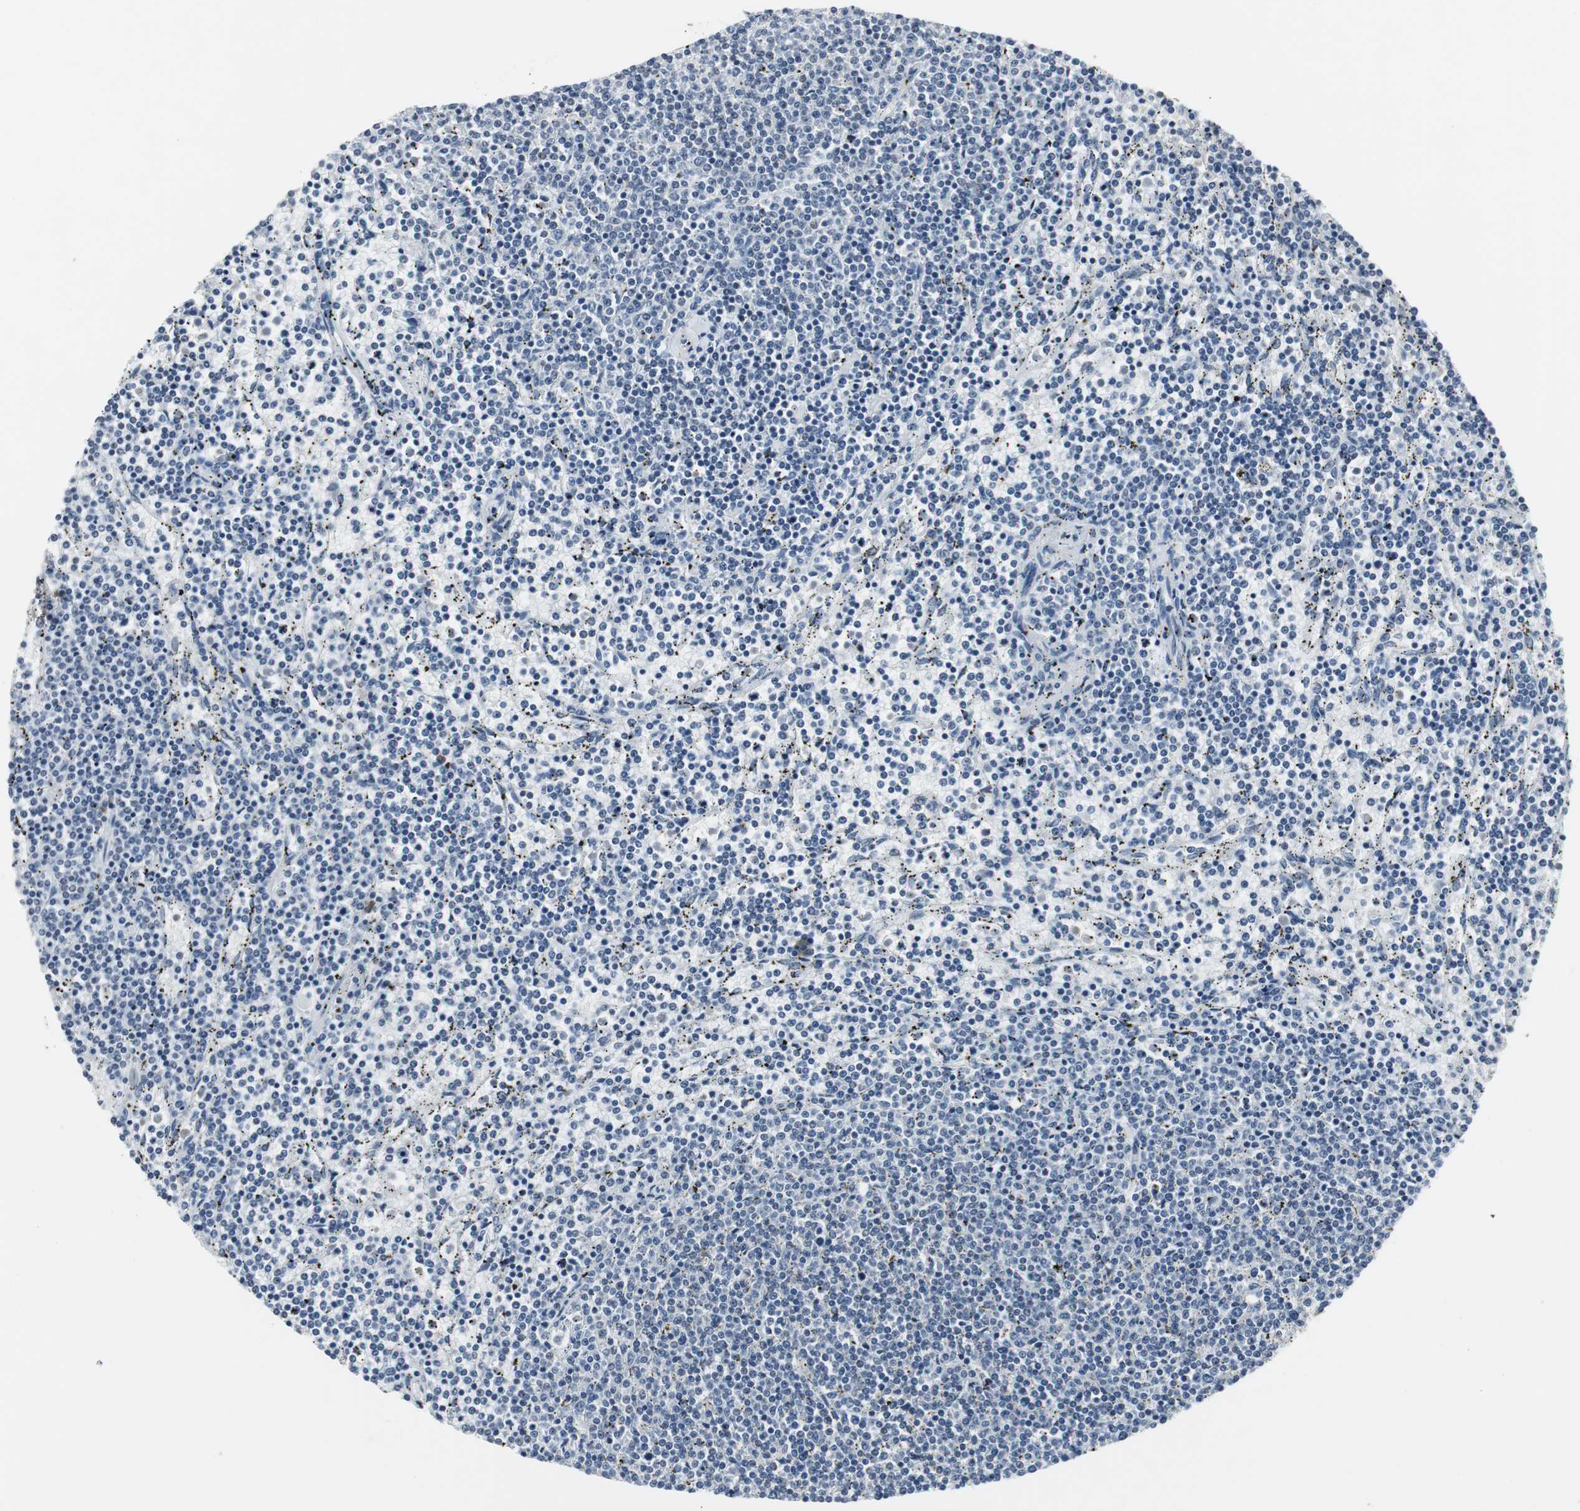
{"staining": {"intensity": "negative", "quantity": "none", "location": "none"}, "tissue": "lymphoma", "cell_type": "Tumor cells", "image_type": "cancer", "snomed": [{"axis": "morphology", "description": "Malignant lymphoma, non-Hodgkin's type, Low grade"}, {"axis": "topography", "description": "Spleen"}], "caption": "A micrograph of malignant lymphoma, non-Hodgkin's type (low-grade) stained for a protein displays no brown staining in tumor cells.", "gene": "ELK1", "patient": {"sex": "female", "age": 50}}